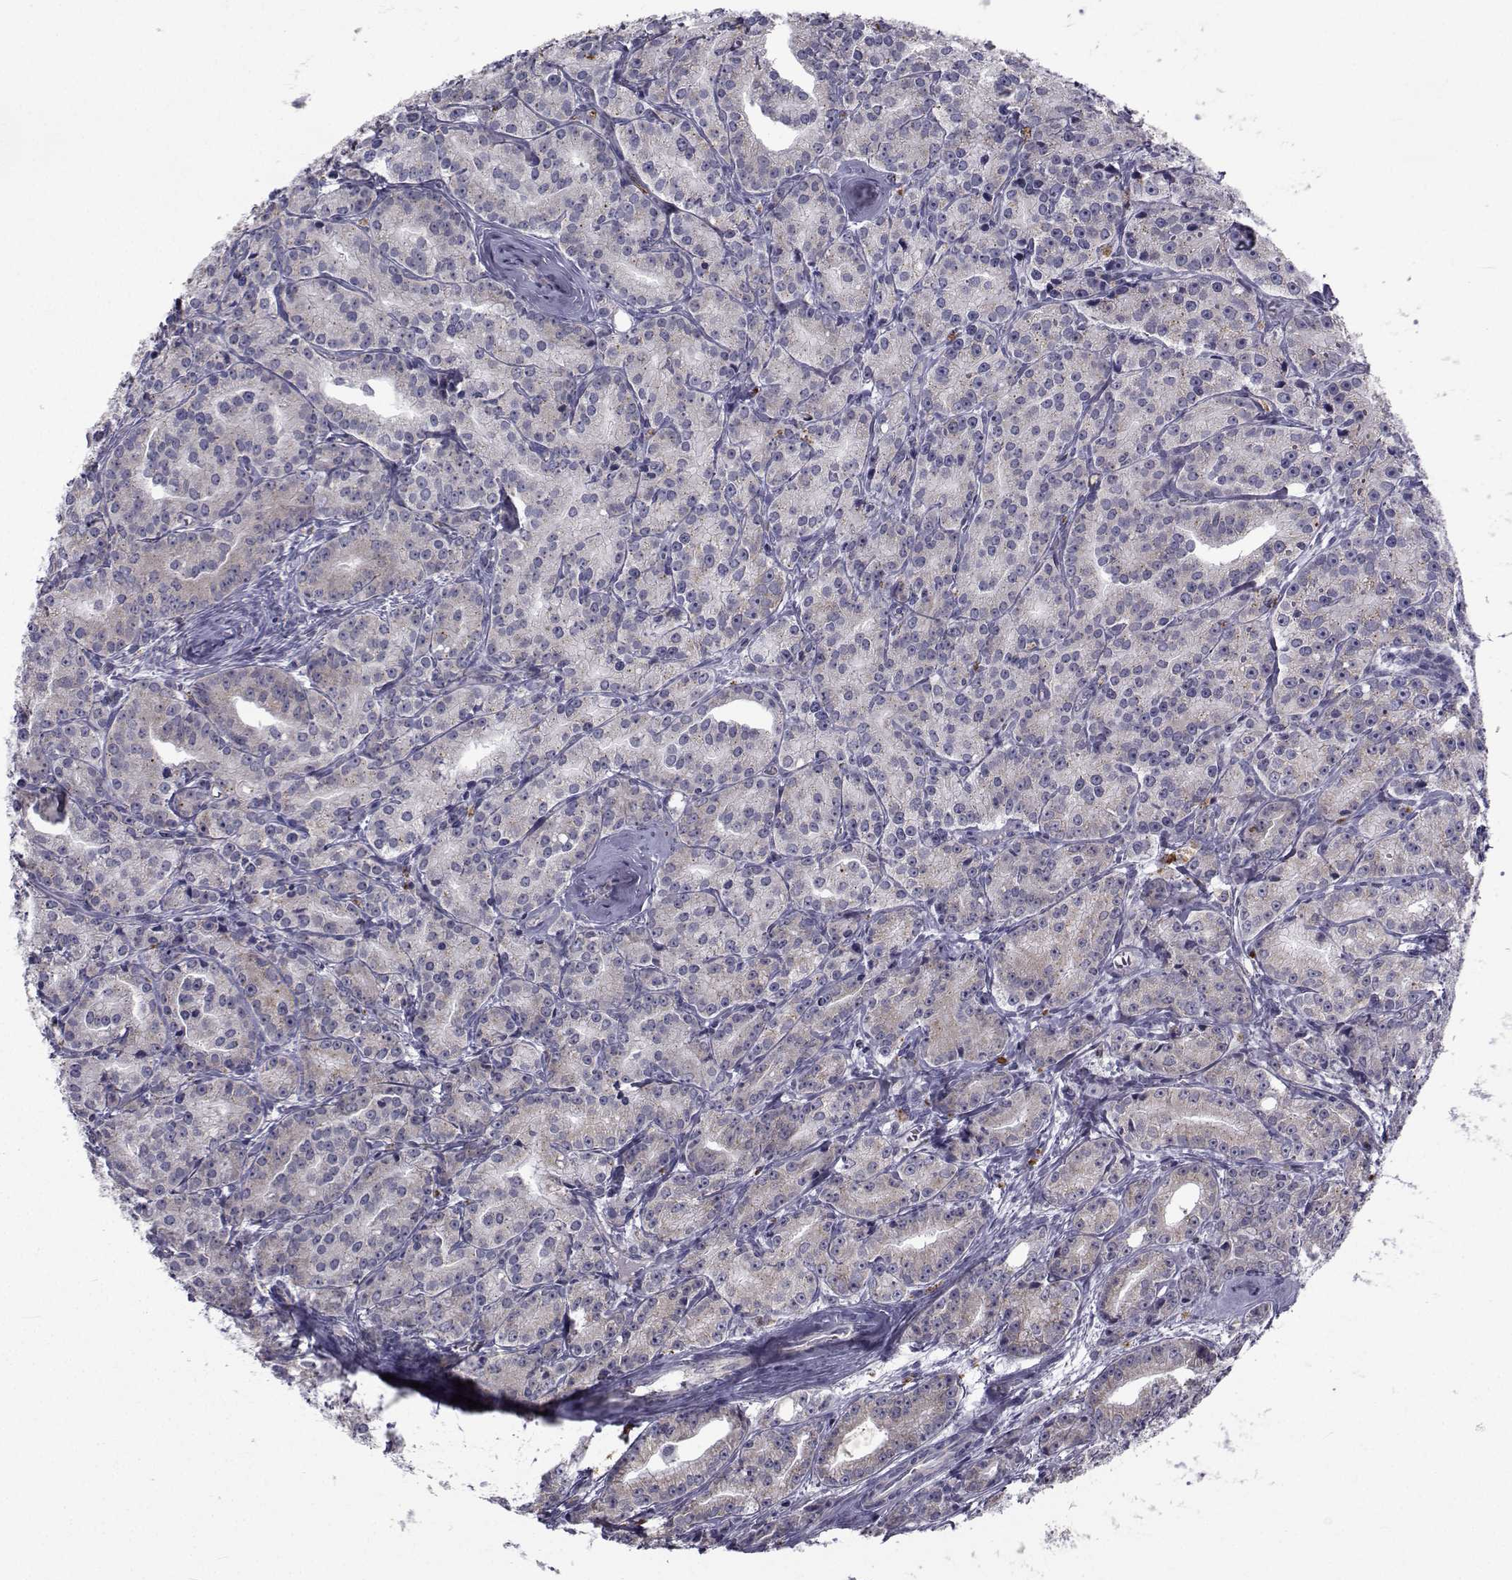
{"staining": {"intensity": "weak", "quantity": "<25%", "location": "cytoplasmic/membranous"}, "tissue": "prostate cancer", "cell_type": "Tumor cells", "image_type": "cancer", "snomed": [{"axis": "morphology", "description": "Adenocarcinoma, Medium grade"}, {"axis": "topography", "description": "Prostate"}], "caption": "This photomicrograph is of prostate cancer stained with IHC to label a protein in brown with the nuclei are counter-stained blue. There is no expression in tumor cells.", "gene": "ANGPT1", "patient": {"sex": "male", "age": 74}}